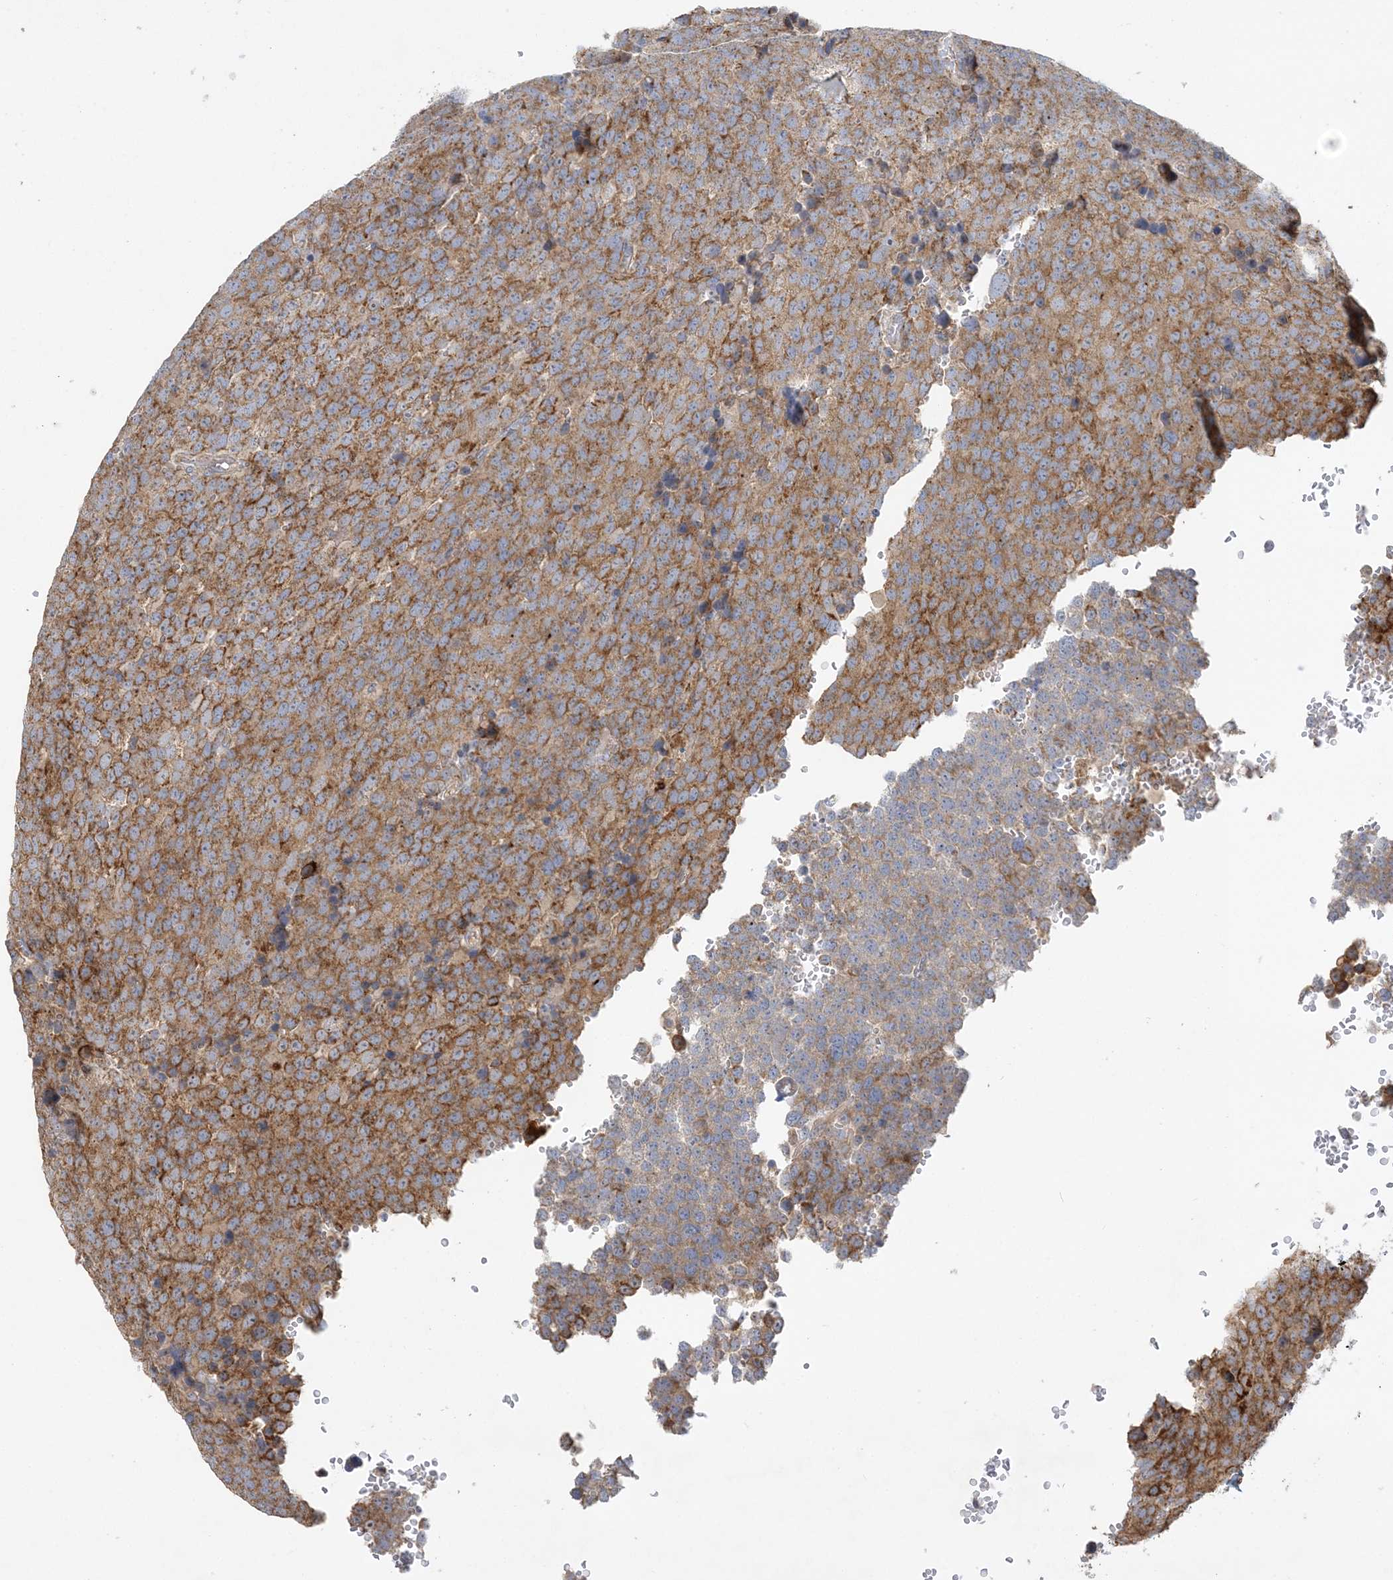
{"staining": {"intensity": "moderate", "quantity": ">75%", "location": "cytoplasmic/membranous"}, "tissue": "testis cancer", "cell_type": "Tumor cells", "image_type": "cancer", "snomed": [{"axis": "morphology", "description": "Seminoma, NOS"}, {"axis": "topography", "description": "Testis"}], "caption": "A medium amount of moderate cytoplasmic/membranous positivity is appreciated in about >75% of tumor cells in testis cancer (seminoma) tissue.", "gene": "FEZ2", "patient": {"sex": "male", "age": 71}}